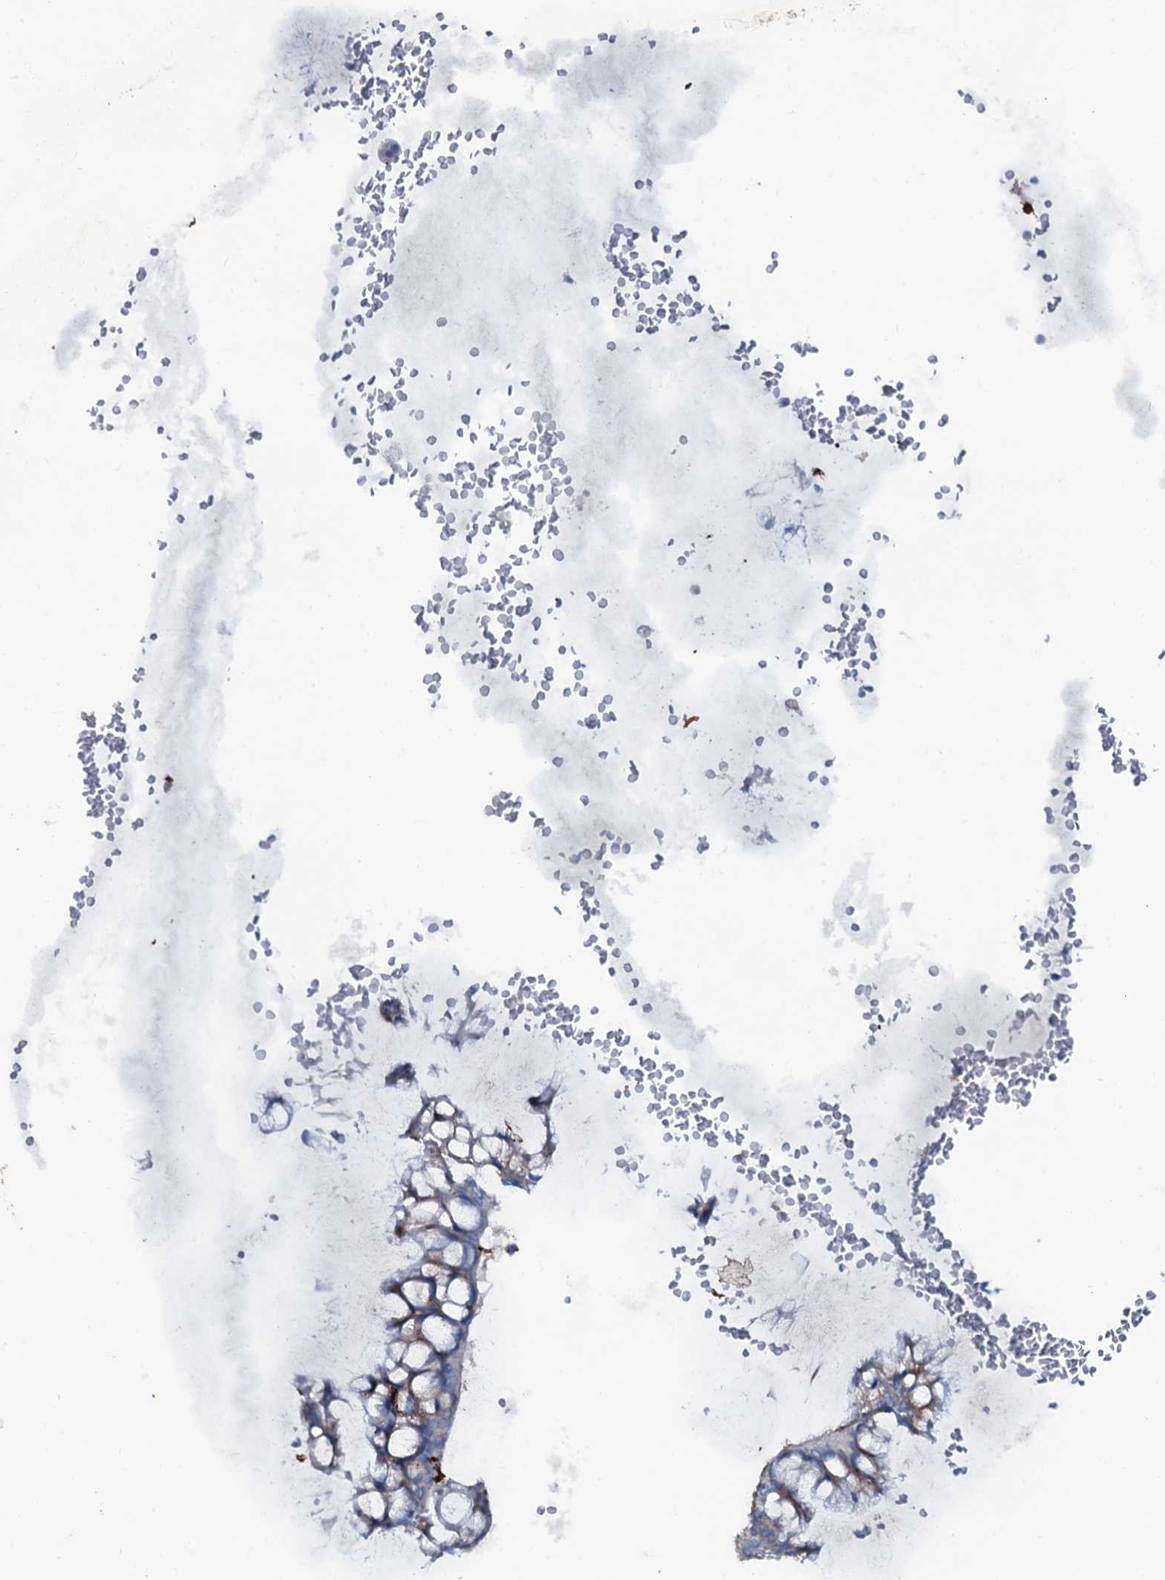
{"staining": {"intensity": "weak", "quantity": "25%-75%", "location": "cytoplasmic/membranous"}, "tissue": "ovarian cancer", "cell_type": "Tumor cells", "image_type": "cancer", "snomed": [{"axis": "morphology", "description": "Cystadenocarcinoma, mucinous, NOS"}, {"axis": "topography", "description": "Ovary"}], "caption": "Protein staining exhibits weak cytoplasmic/membranous staining in approximately 25%-75% of tumor cells in ovarian cancer (mucinous cystadenocarcinoma). The staining was performed using DAB, with brown indicating positive protein expression. Nuclei are stained blue with hematoxylin.", "gene": "OSBPL2", "patient": {"sex": "female", "age": 73}}